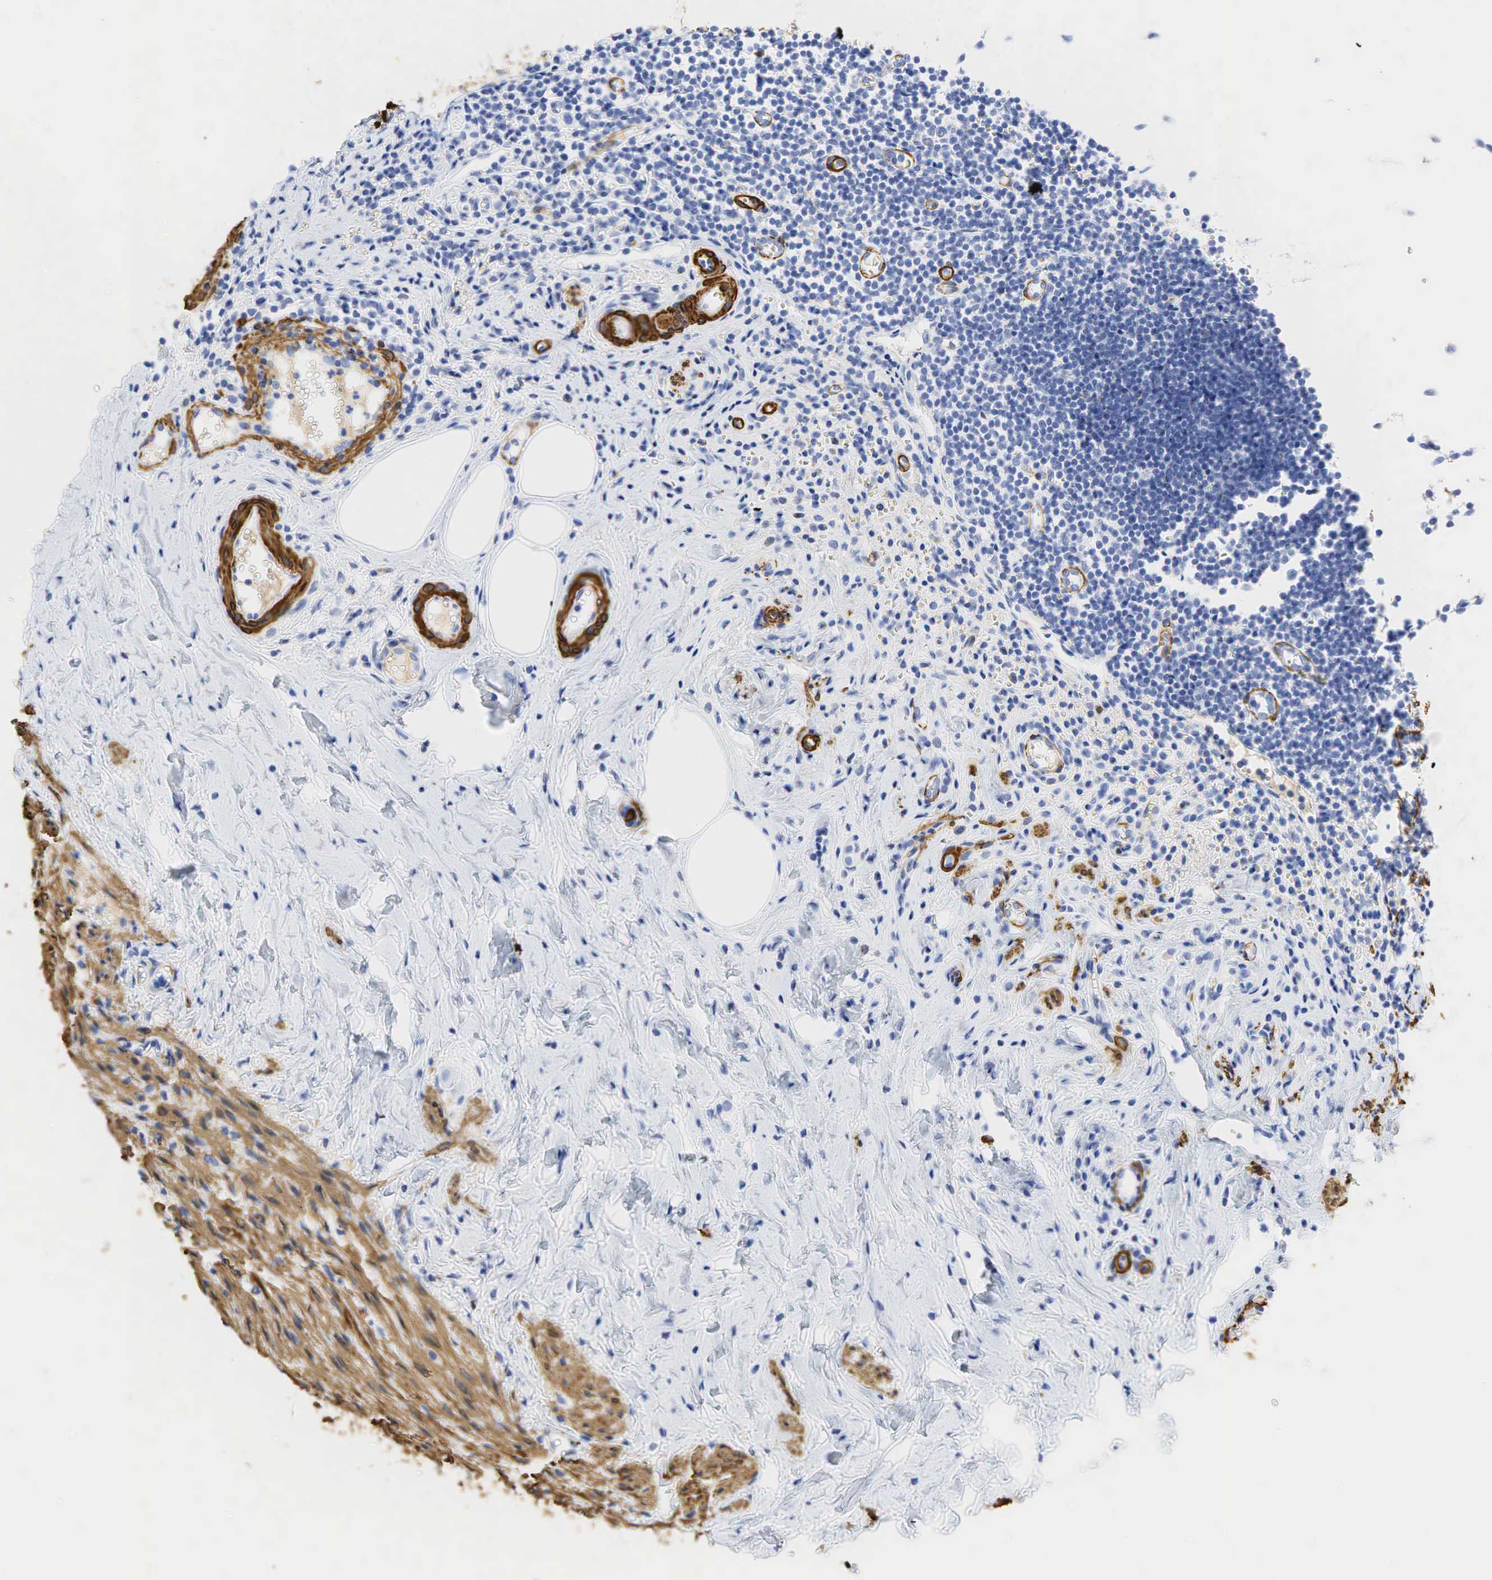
{"staining": {"intensity": "negative", "quantity": "none", "location": "none"}, "tissue": "appendix", "cell_type": "Glandular cells", "image_type": "normal", "snomed": [{"axis": "morphology", "description": "Normal tissue, NOS"}, {"axis": "topography", "description": "Appendix"}], "caption": "Immunohistochemical staining of benign human appendix demonstrates no significant expression in glandular cells.", "gene": "ACTA1", "patient": {"sex": "female", "age": 19}}